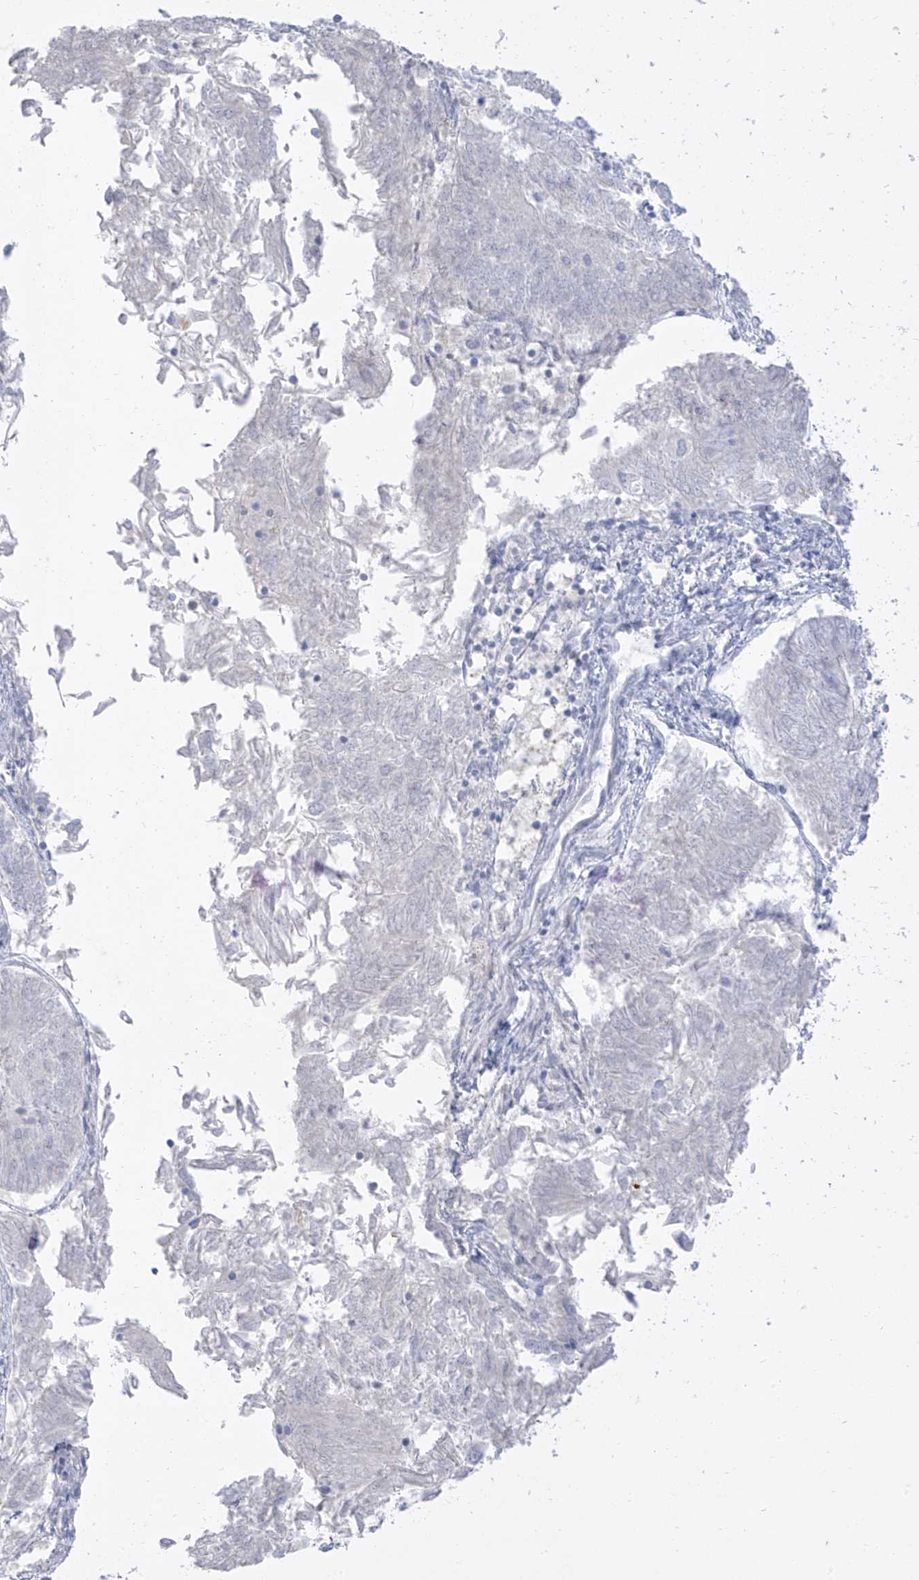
{"staining": {"intensity": "negative", "quantity": "none", "location": "none"}, "tissue": "endometrial cancer", "cell_type": "Tumor cells", "image_type": "cancer", "snomed": [{"axis": "morphology", "description": "Adenocarcinoma, NOS"}, {"axis": "topography", "description": "Endometrium"}], "caption": "Tumor cells are negative for protein expression in human endometrial adenocarcinoma.", "gene": "TGM4", "patient": {"sex": "female", "age": 58}}